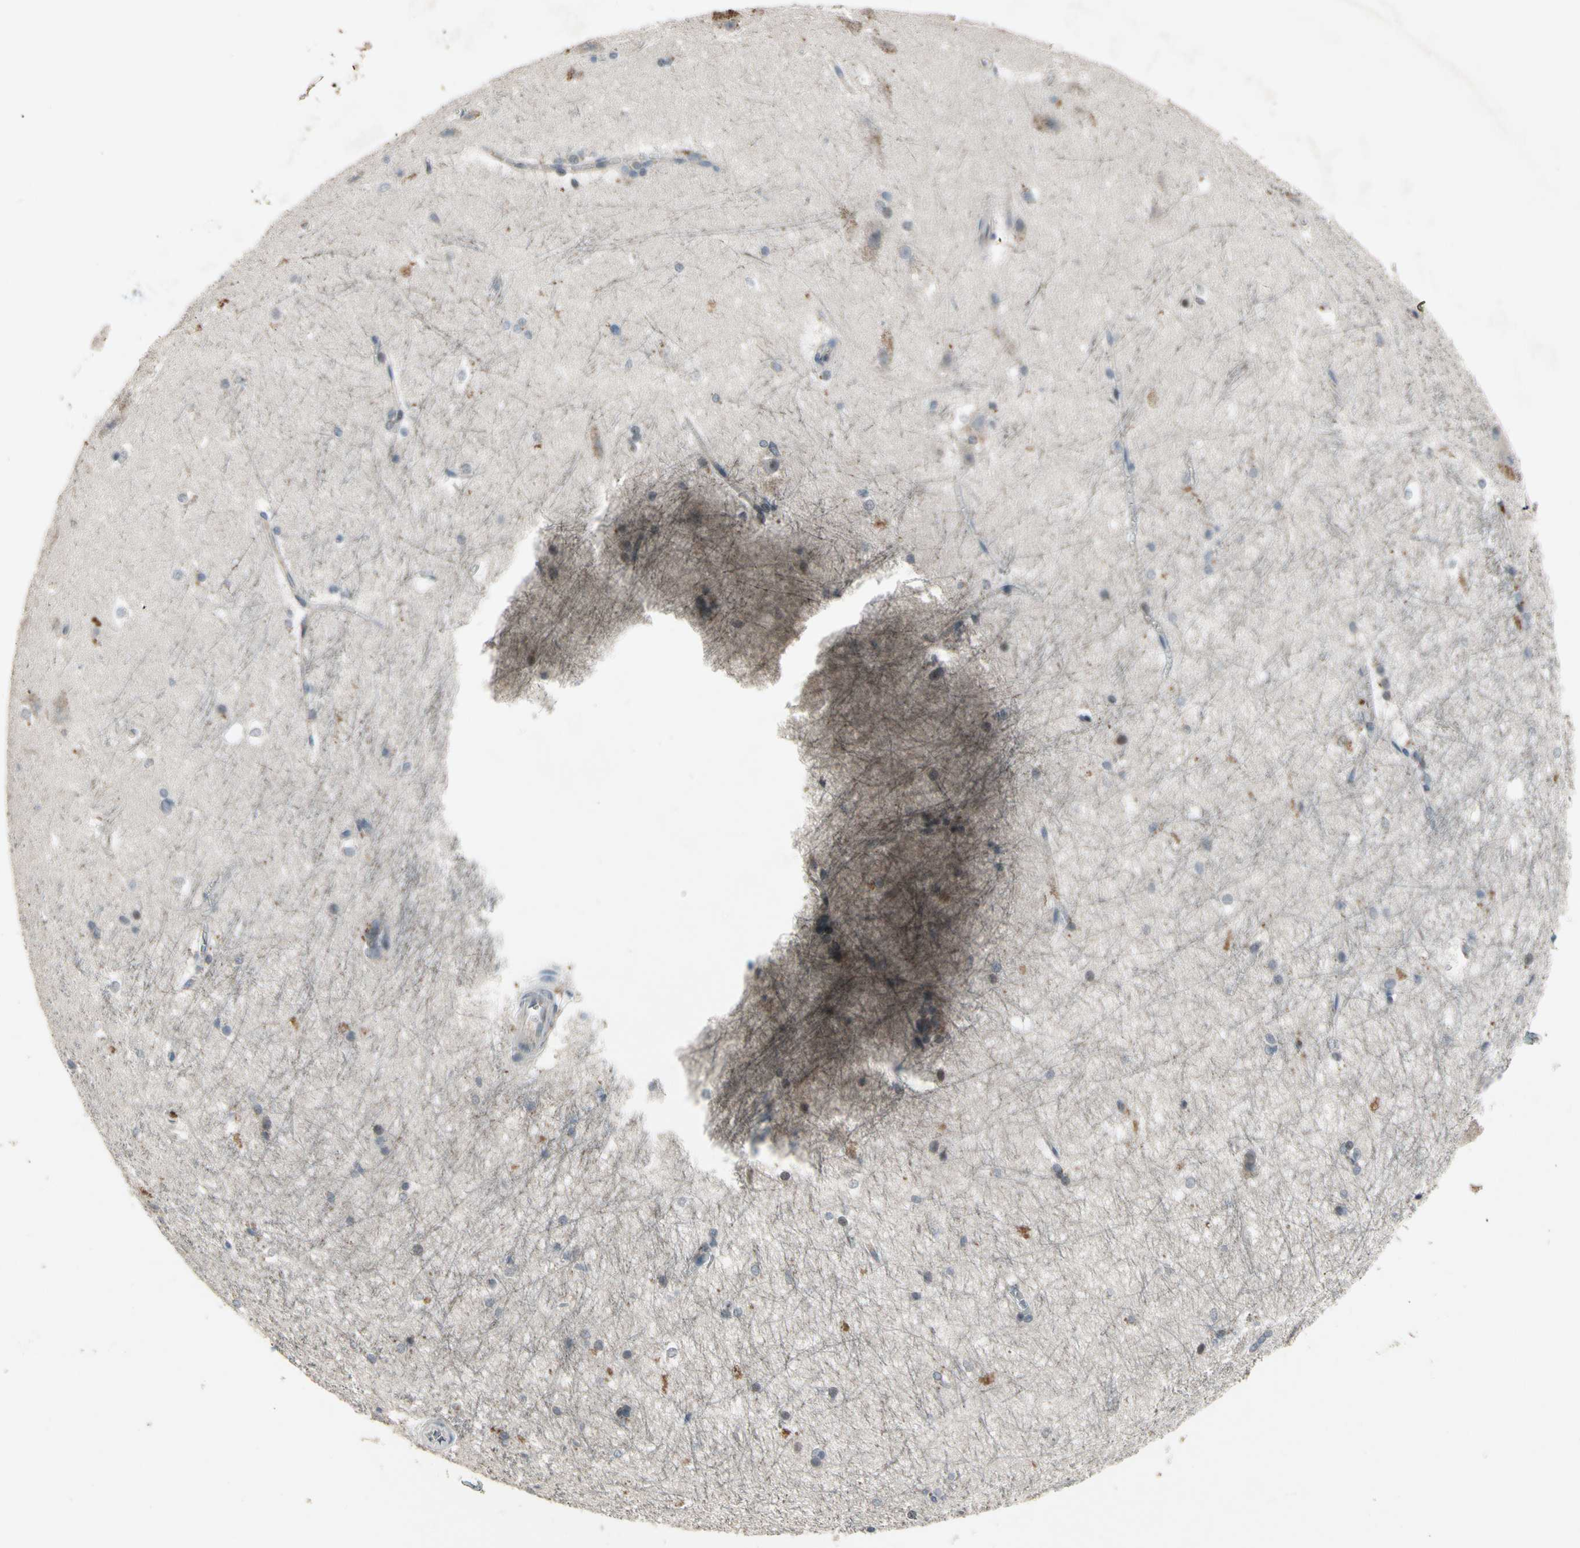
{"staining": {"intensity": "moderate", "quantity": "25%-75%", "location": "cytoplasmic/membranous"}, "tissue": "hippocampus", "cell_type": "Glial cells", "image_type": "normal", "snomed": [{"axis": "morphology", "description": "Normal tissue, NOS"}, {"axis": "topography", "description": "Hippocampus"}], "caption": "IHC histopathology image of unremarkable hippocampus: hippocampus stained using IHC shows medium levels of moderate protein expression localized specifically in the cytoplasmic/membranous of glial cells, appearing as a cytoplasmic/membranous brown color.", "gene": "NMI", "patient": {"sex": "female", "age": 19}}